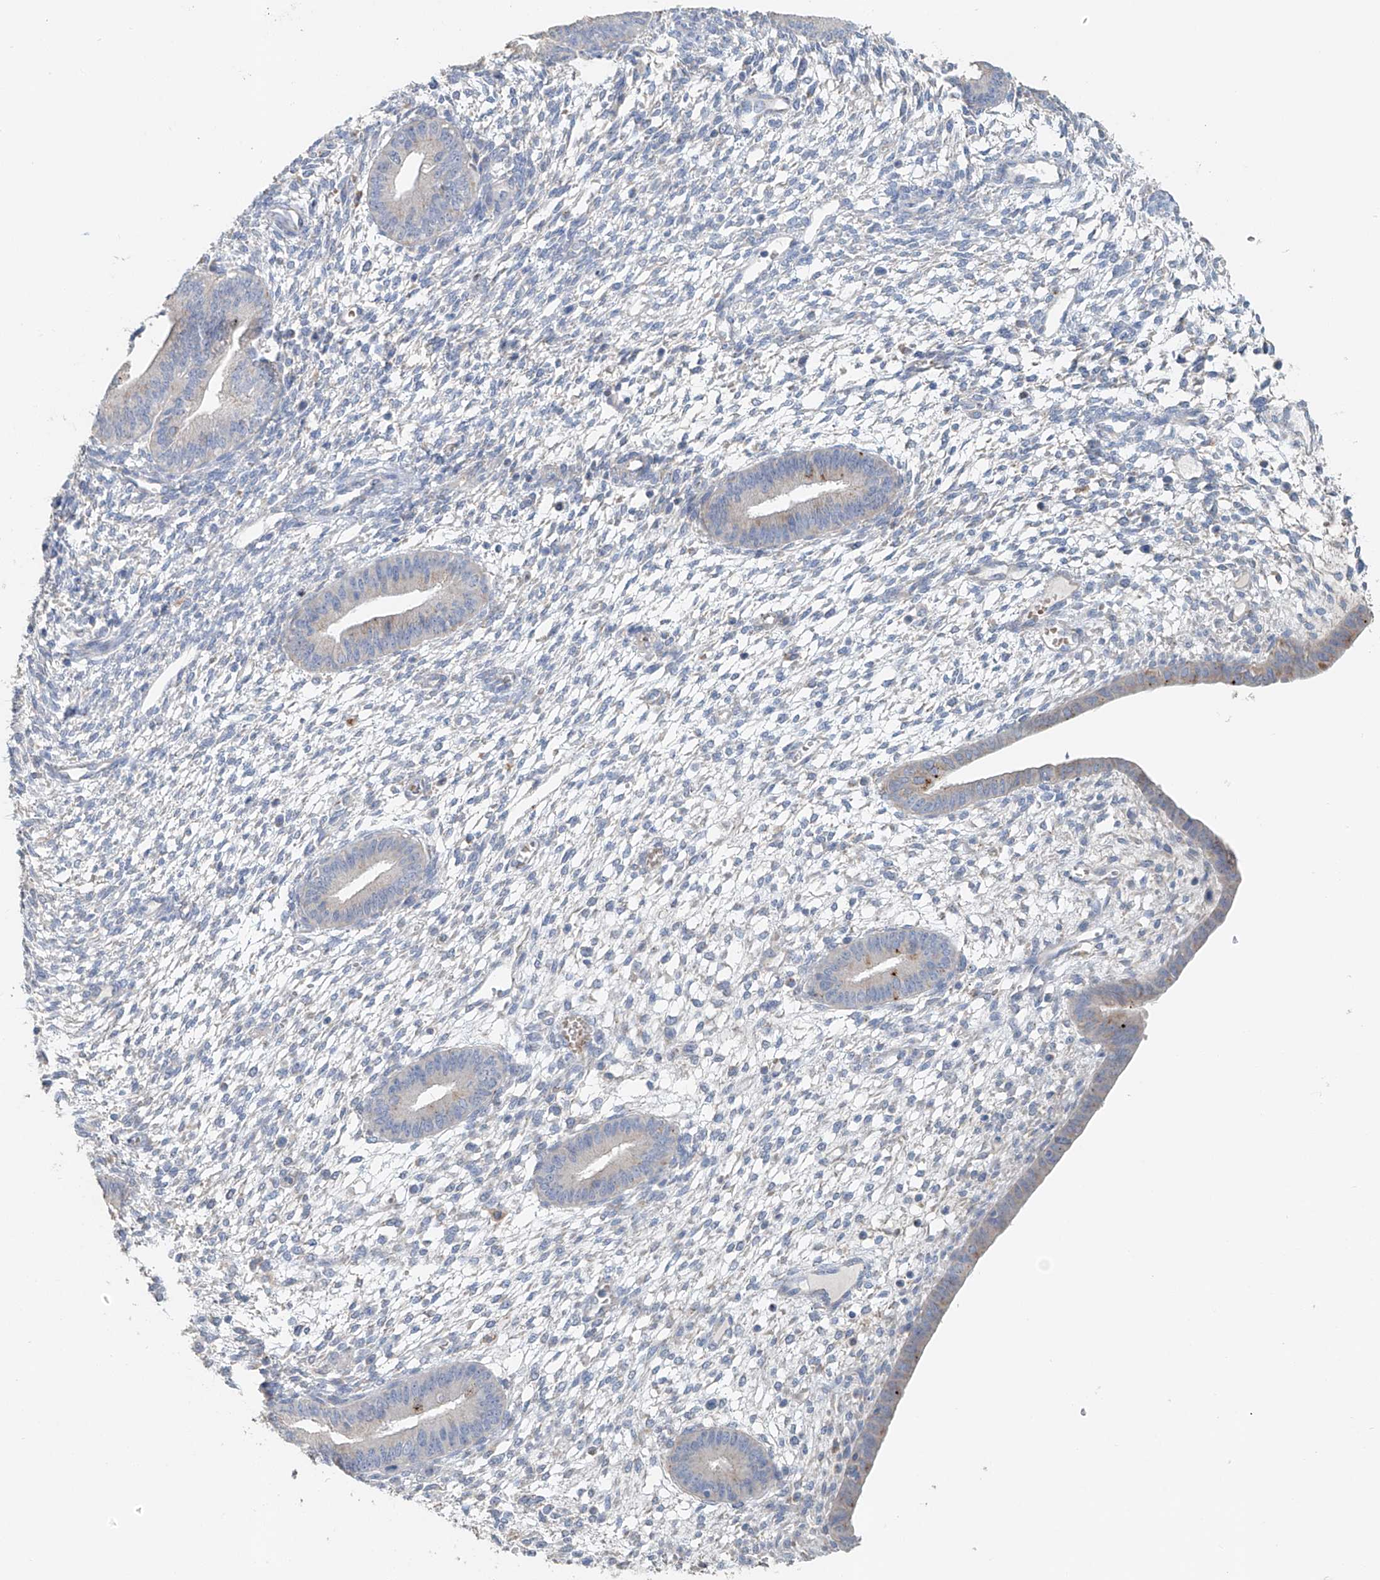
{"staining": {"intensity": "negative", "quantity": "none", "location": "none"}, "tissue": "endometrium", "cell_type": "Cells in endometrial stroma", "image_type": "normal", "snomed": [{"axis": "morphology", "description": "Normal tissue, NOS"}, {"axis": "topography", "description": "Endometrium"}], "caption": "DAB immunohistochemical staining of normal endometrium displays no significant expression in cells in endometrial stroma. (DAB (3,3'-diaminobenzidine) immunohistochemistry (IHC), high magnification).", "gene": "TRIM47", "patient": {"sex": "female", "age": 46}}